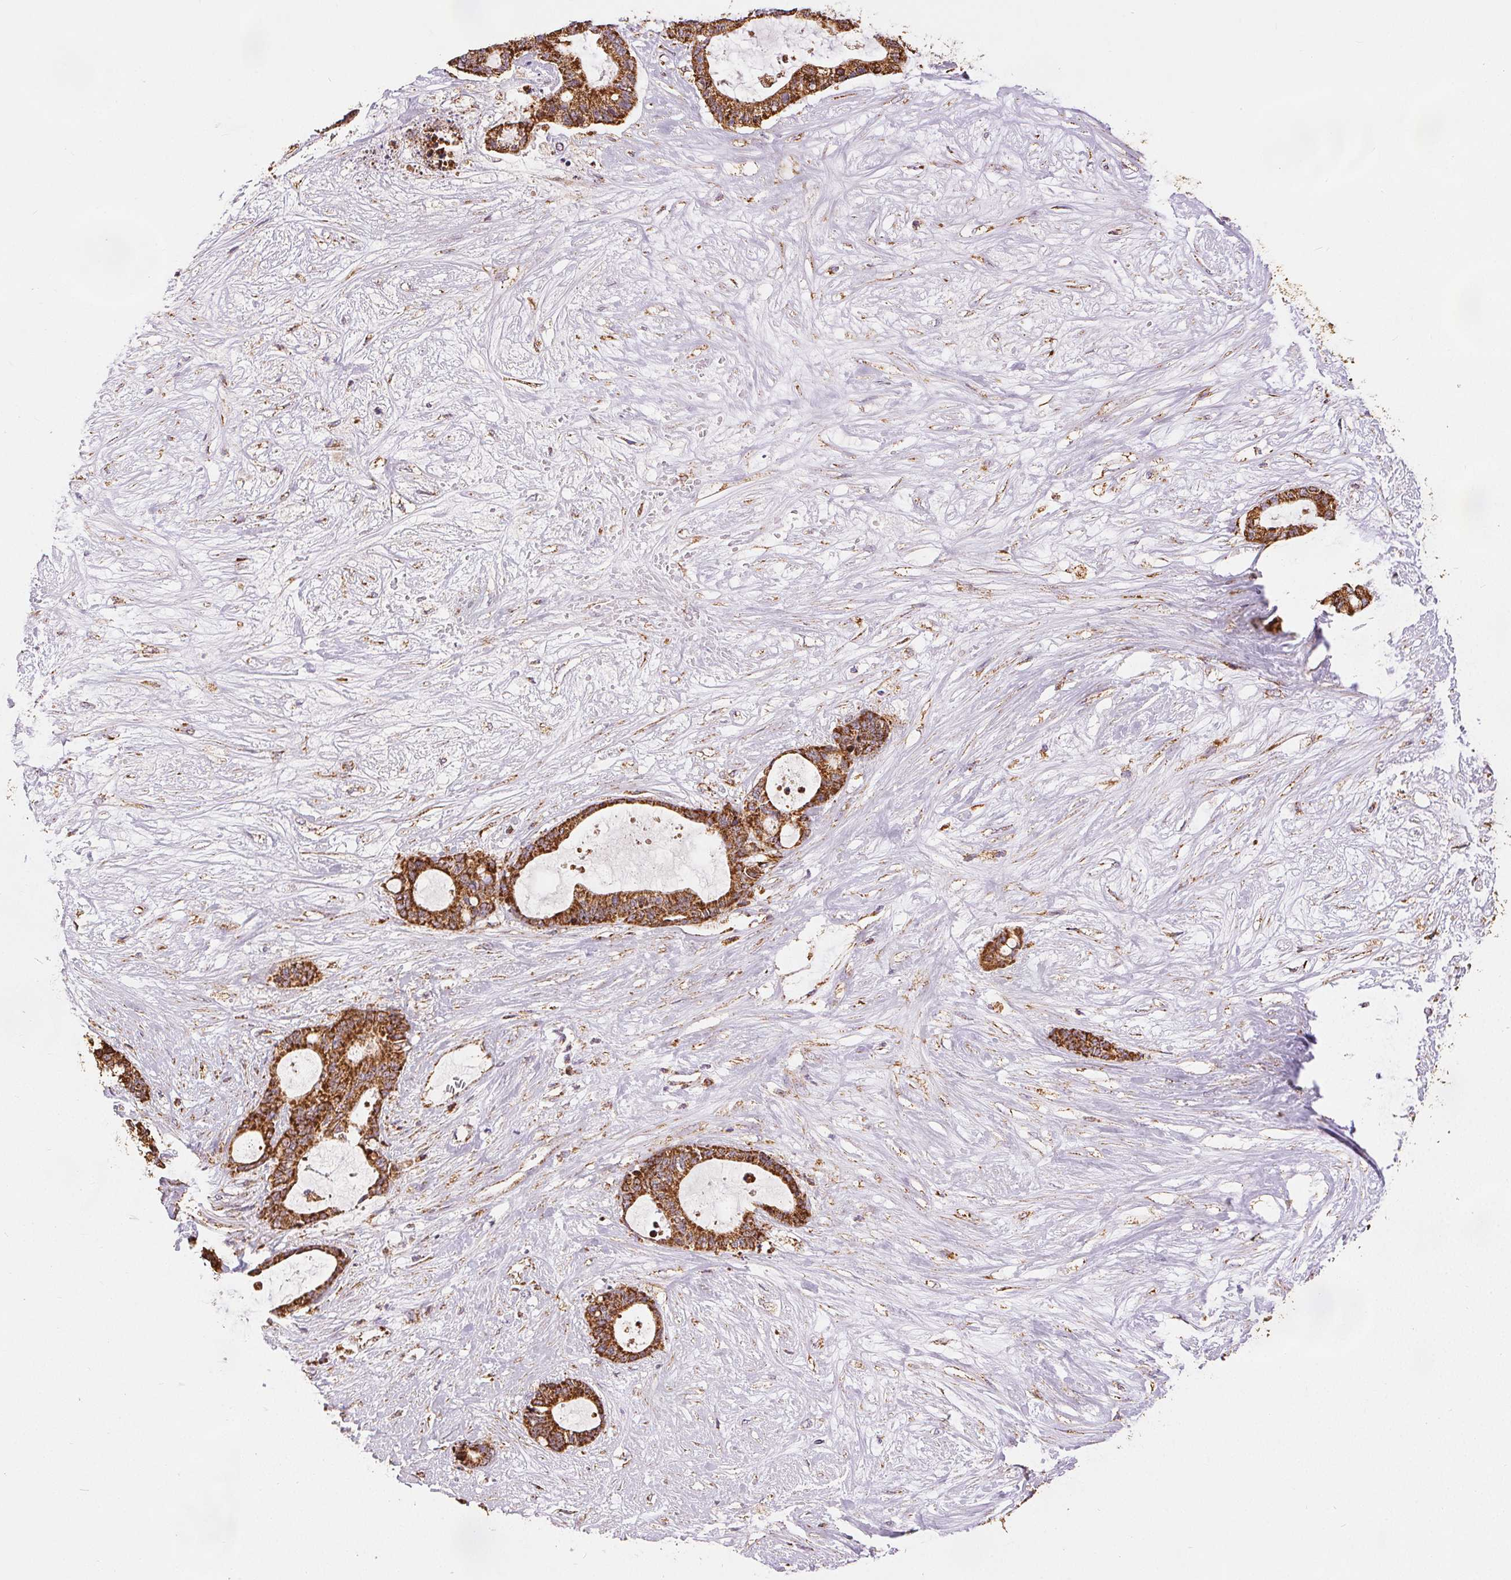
{"staining": {"intensity": "strong", "quantity": ">75%", "location": "cytoplasmic/membranous"}, "tissue": "liver cancer", "cell_type": "Tumor cells", "image_type": "cancer", "snomed": [{"axis": "morphology", "description": "Normal tissue, NOS"}, {"axis": "morphology", "description": "Cholangiocarcinoma"}, {"axis": "topography", "description": "Liver"}, {"axis": "topography", "description": "Peripheral nerve tissue"}], "caption": "IHC staining of liver cholangiocarcinoma, which reveals high levels of strong cytoplasmic/membranous expression in about >75% of tumor cells indicating strong cytoplasmic/membranous protein staining. The staining was performed using DAB (3,3'-diaminobenzidine) (brown) for protein detection and nuclei were counterstained in hematoxylin (blue).", "gene": "SDHB", "patient": {"sex": "female", "age": 73}}